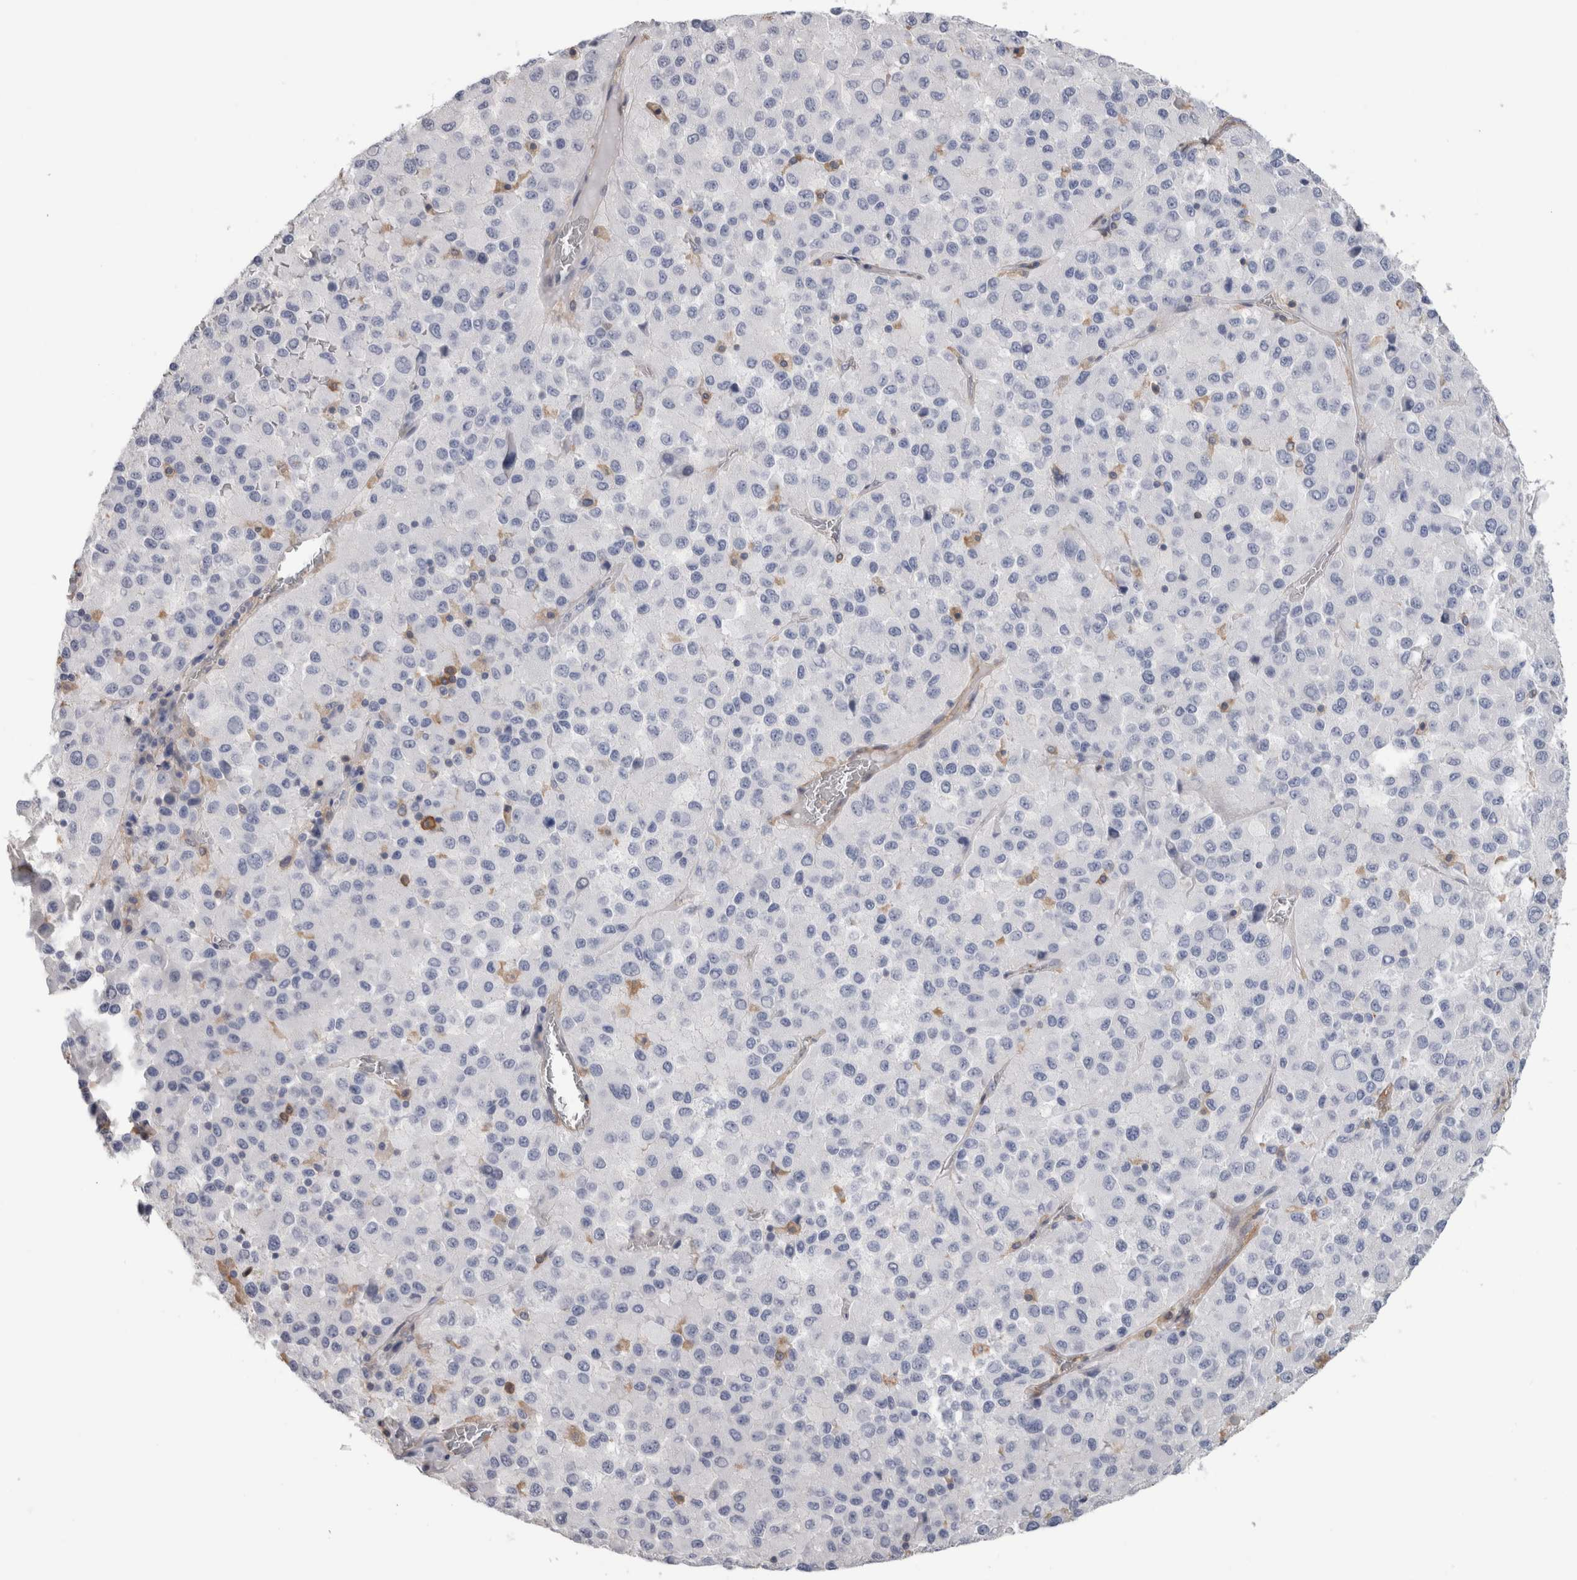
{"staining": {"intensity": "negative", "quantity": "none", "location": "none"}, "tissue": "melanoma", "cell_type": "Tumor cells", "image_type": "cancer", "snomed": [{"axis": "morphology", "description": "Malignant melanoma, Metastatic site"}, {"axis": "topography", "description": "Lung"}], "caption": "Immunohistochemistry (IHC) histopathology image of neoplastic tissue: melanoma stained with DAB (3,3'-diaminobenzidine) displays no significant protein staining in tumor cells. (DAB IHC with hematoxylin counter stain).", "gene": "SCRN1", "patient": {"sex": "male", "age": 64}}